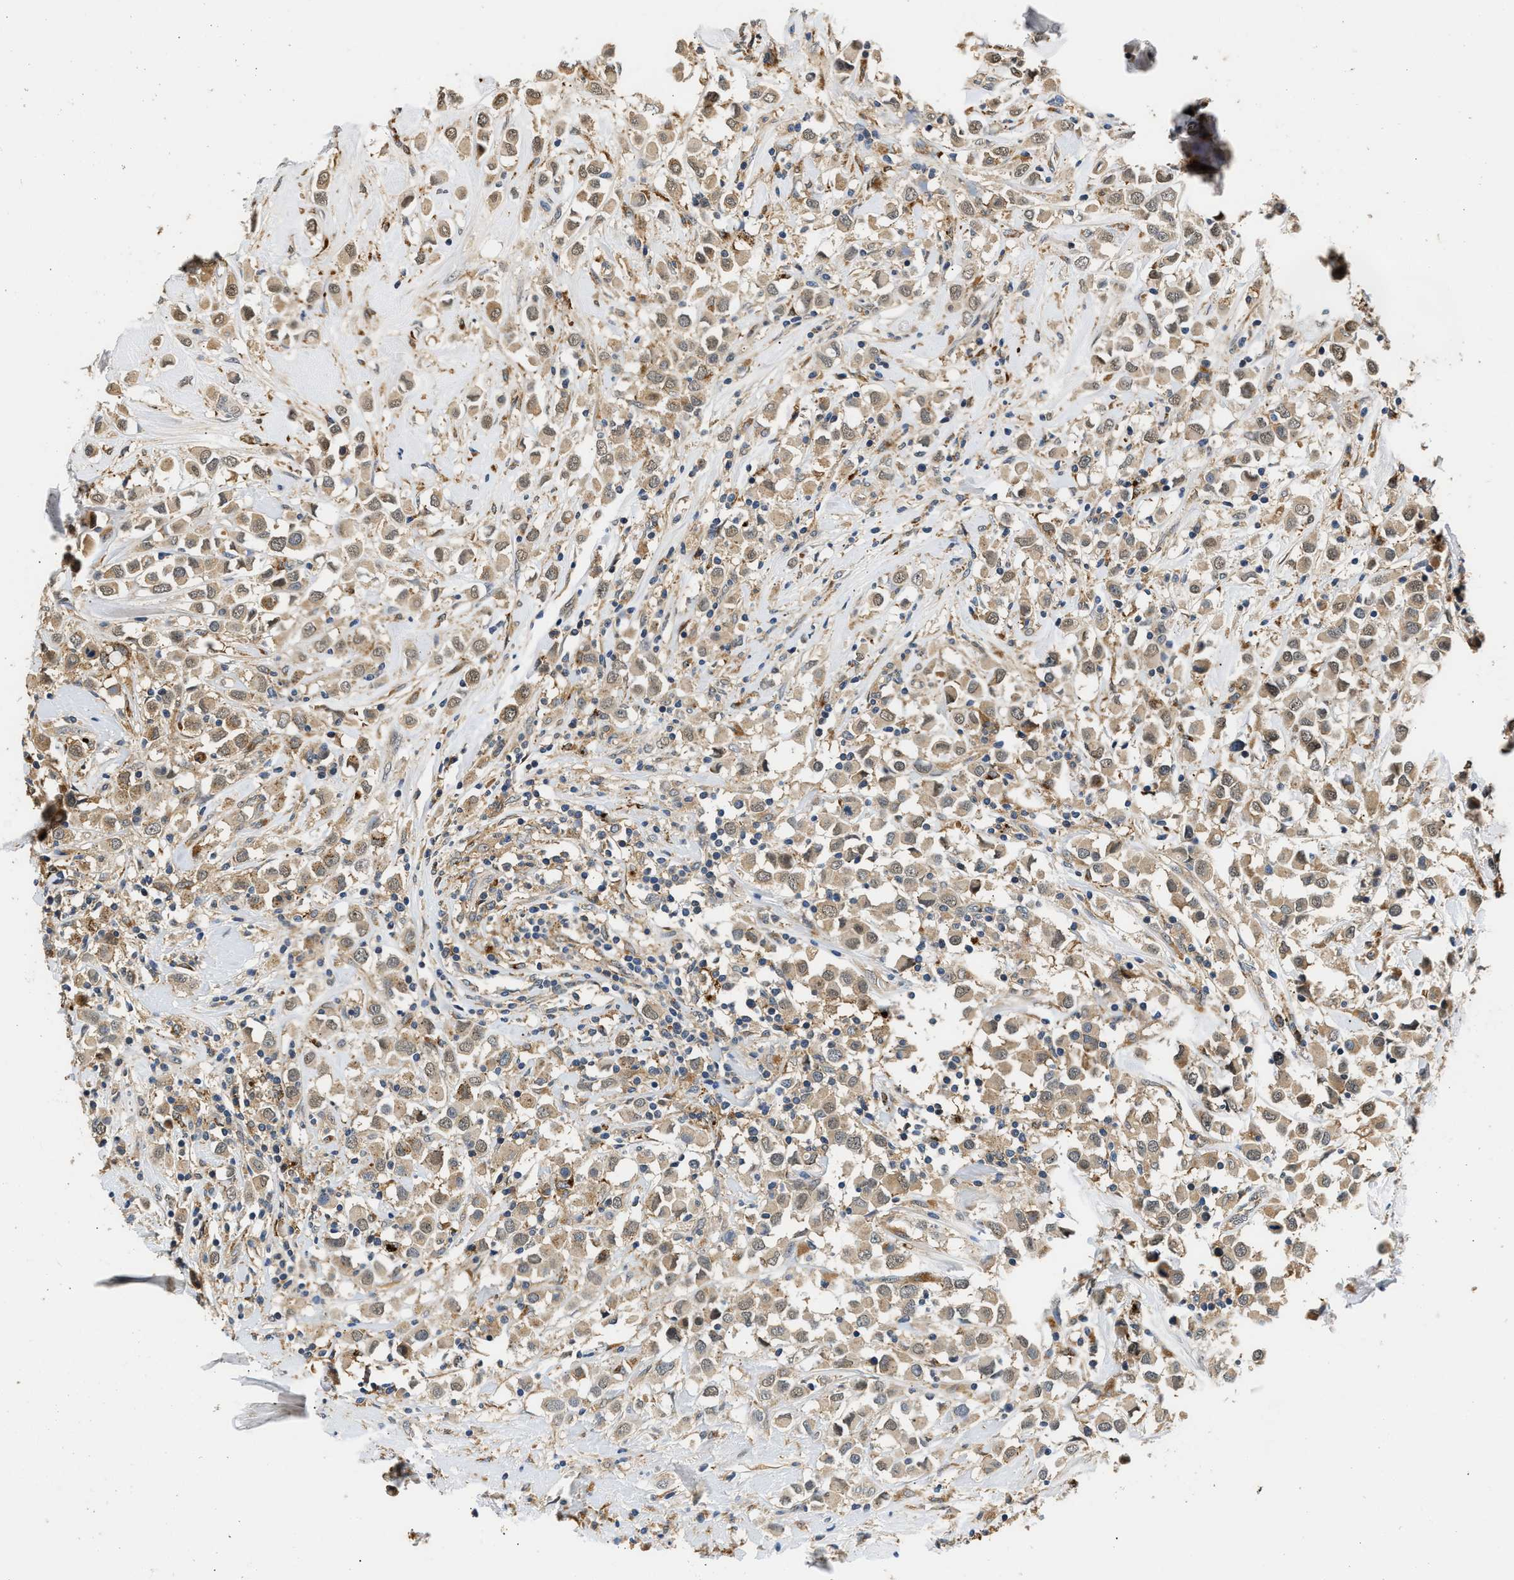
{"staining": {"intensity": "weak", "quantity": ">75%", "location": "cytoplasmic/membranous,nuclear"}, "tissue": "breast cancer", "cell_type": "Tumor cells", "image_type": "cancer", "snomed": [{"axis": "morphology", "description": "Duct carcinoma"}, {"axis": "topography", "description": "Breast"}], "caption": "Breast cancer (intraductal carcinoma) stained for a protein (brown) demonstrates weak cytoplasmic/membranous and nuclear positive staining in about >75% of tumor cells.", "gene": "LARP6", "patient": {"sex": "female", "age": 61}}